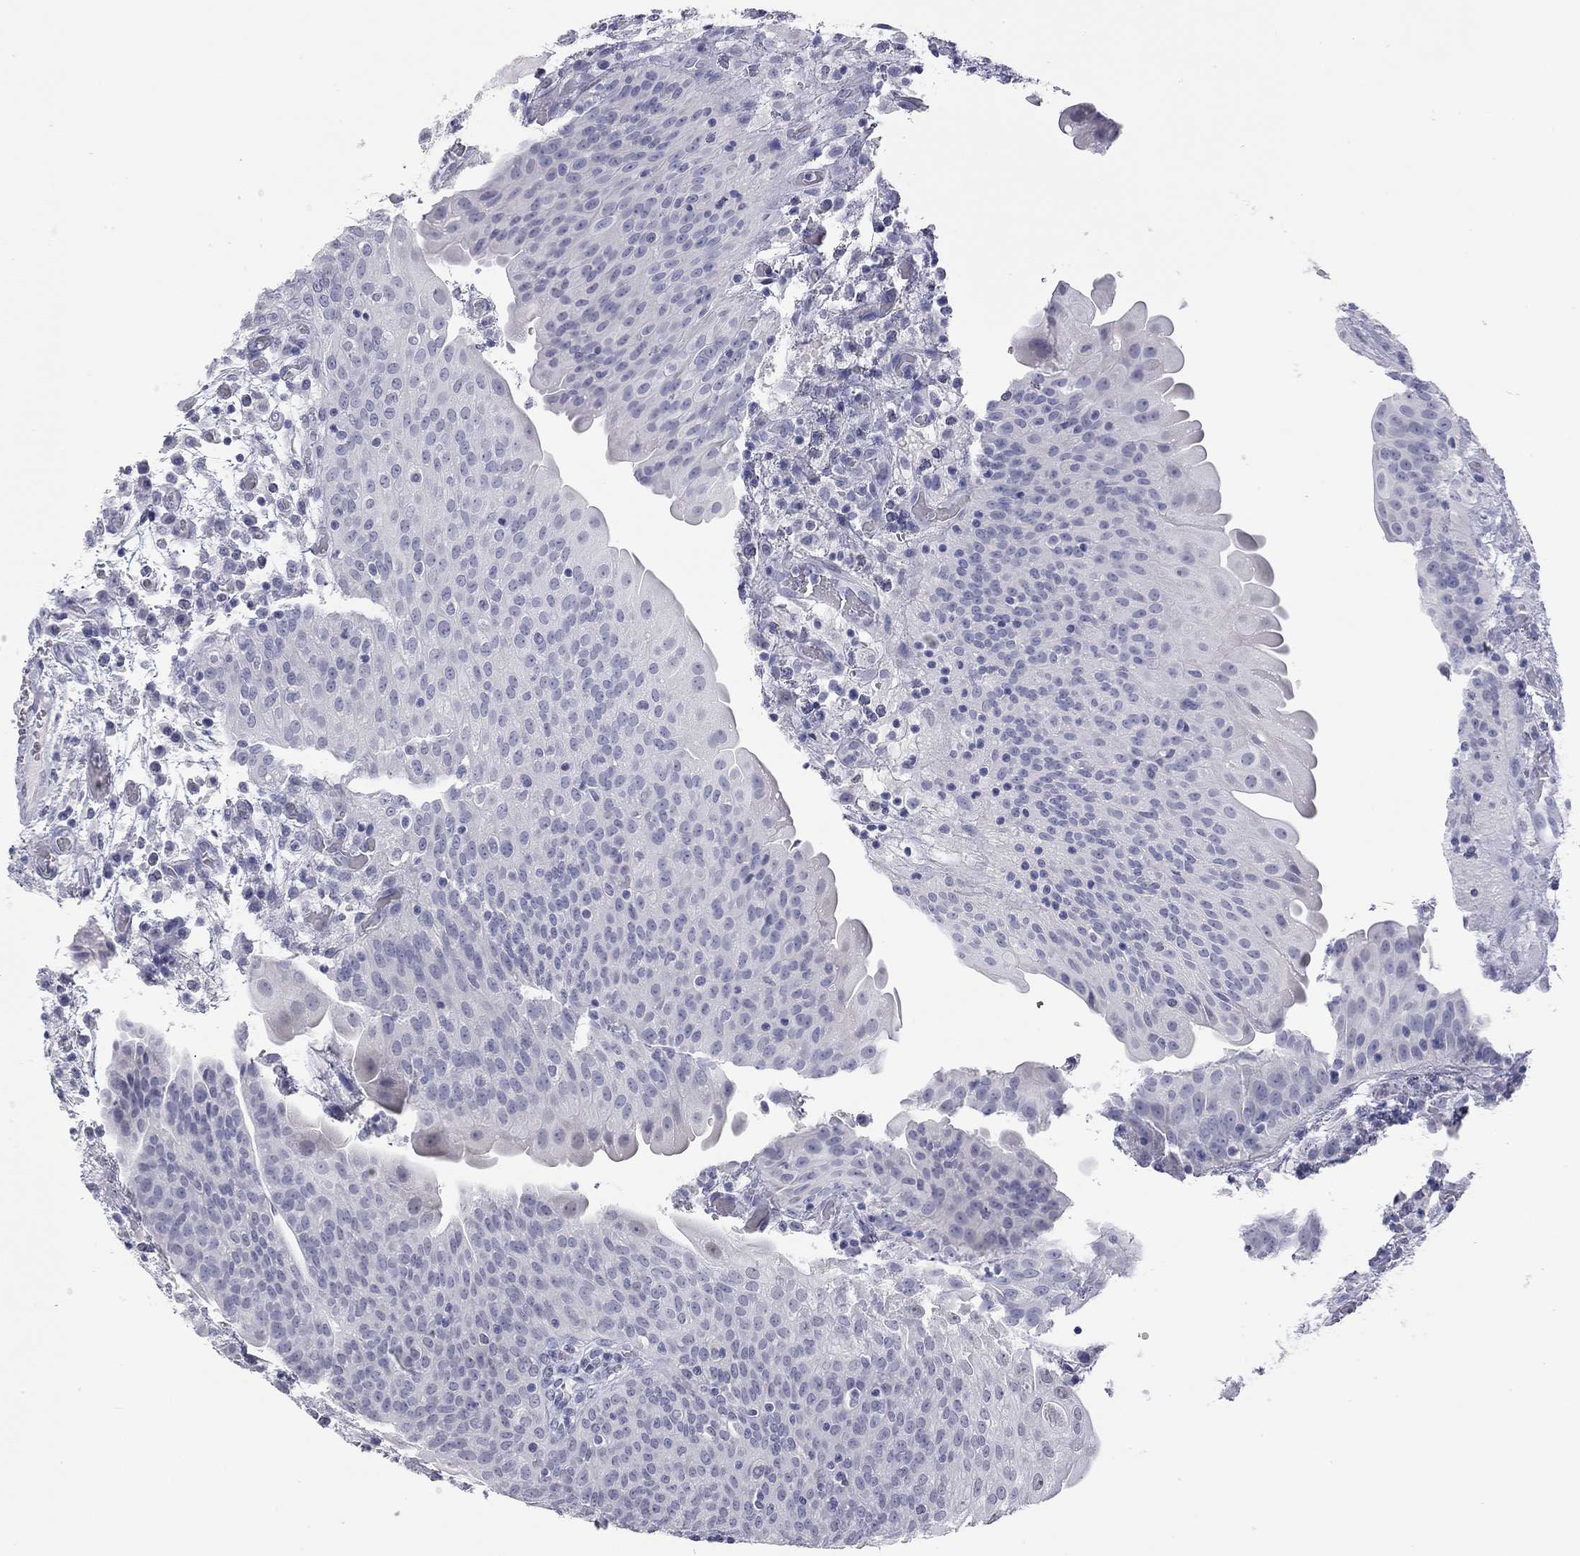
{"staining": {"intensity": "negative", "quantity": "none", "location": "none"}, "tissue": "urothelial cancer", "cell_type": "Tumor cells", "image_type": "cancer", "snomed": [{"axis": "morphology", "description": "Urothelial carcinoma, High grade"}, {"axis": "topography", "description": "Urinary bladder"}], "caption": "Immunohistochemistry of human urothelial cancer exhibits no expression in tumor cells.", "gene": "AK8", "patient": {"sex": "male", "age": 60}}